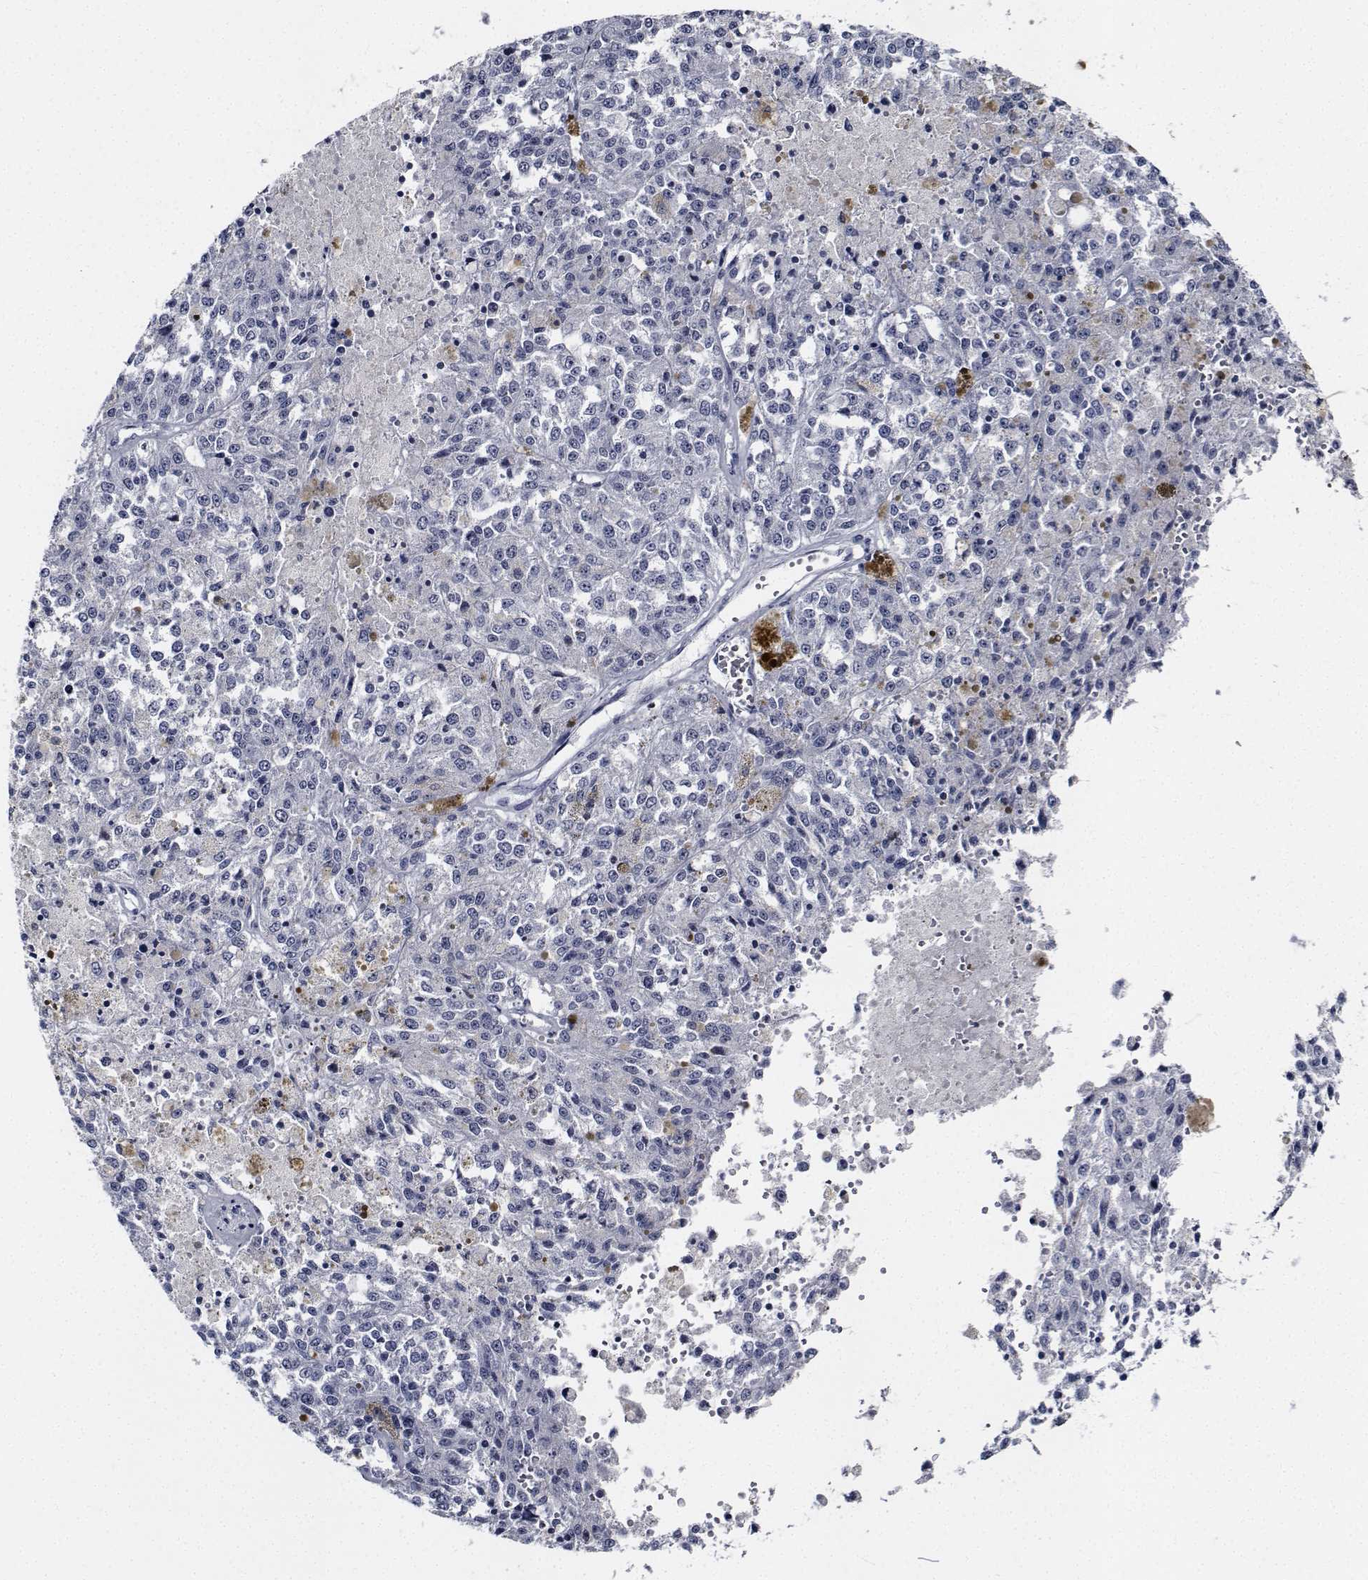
{"staining": {"intensity": "negative", "quantity": "none", "location": "none"}, "tissue": "melanoma", "cell_type": "Tumor cells", "image_type": "cancer", "snomed": [{"axis": "morphology", "description": "Malignant melanoma, Metastatic site"}, {"axis": "topography", "description": "Lymph node"}], "caption": "The photomicrograph demonstrates no staining of tumor cells in melanoma.", "gene": "NVL", "patient": {"sex": "female", "age": 64}}